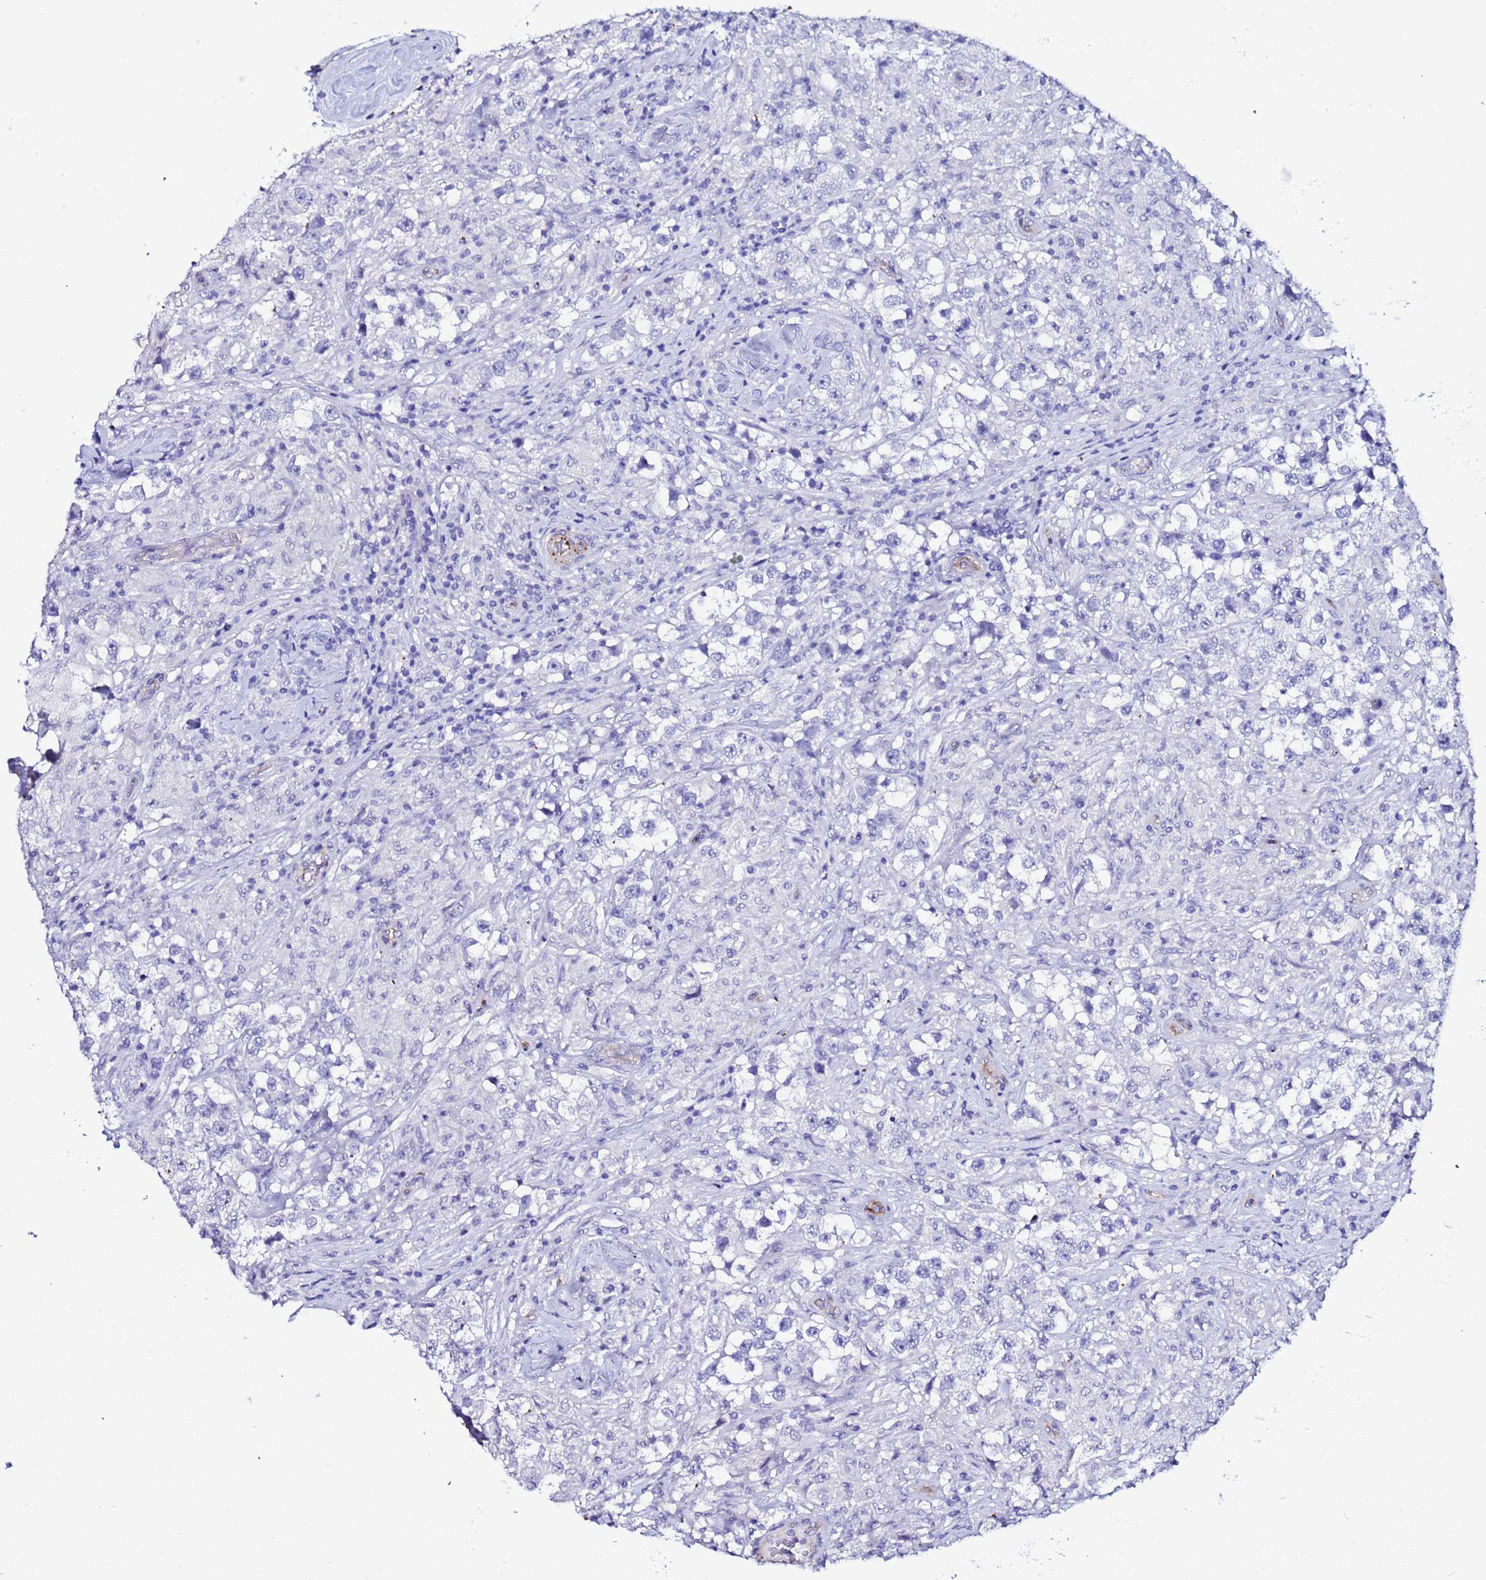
{"staining": {"intensity": "negative", "quantity": "none", "location": "none"}, "tissue": "testis cancer", "cell_type": "Tumor cells", "image_type": "cancer", "snomed": [{"axis": "morphology", "description": "Seminoma, NOS"}, {"axis": "topography", "description": "Testis"}], "caption": "Tumor cells are negative for protein expression in human testis seminoma.", "gene": "DEFB104A", "patient": {"sex": "male", "age": 46}}